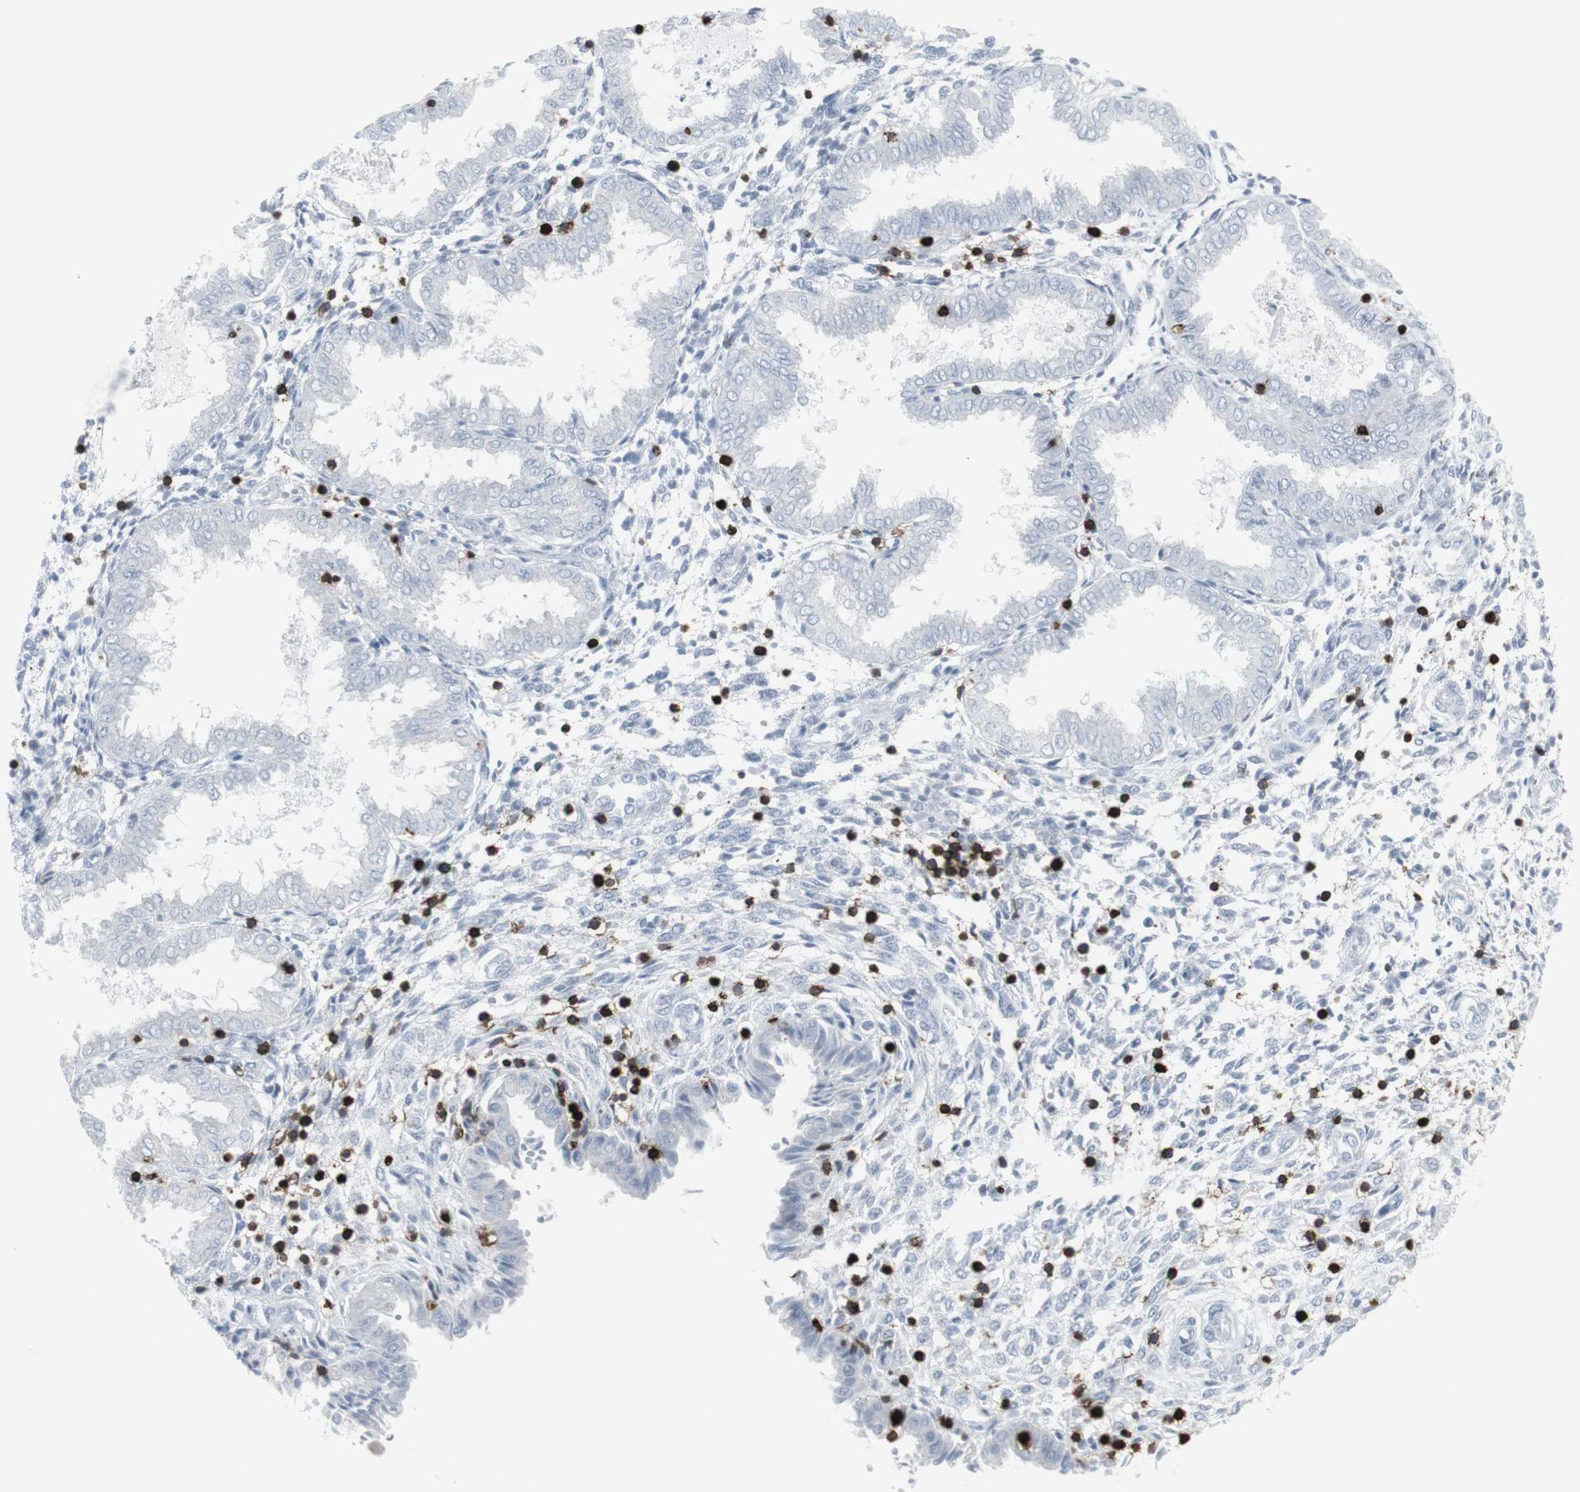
{"staining": {"intensity": "negative", "quantity": "none", "location": "none"}, "tissue": "endometrium", "cell_type": "Cells in endometrial stroma", "image_type": "normal", "snomed": [{"axis": "morphology", "description": "Normal tissue, NOS"}, {"axis": "topography", "description": "Endometrium"}], "caption": "IHC histopathology image of unremarkable human endometrium stained for a protein (brown), which reveals no staining in cells in endometrial stroma.", "gene": "CD247", "patient": {"sex": "female", "age": 33}}